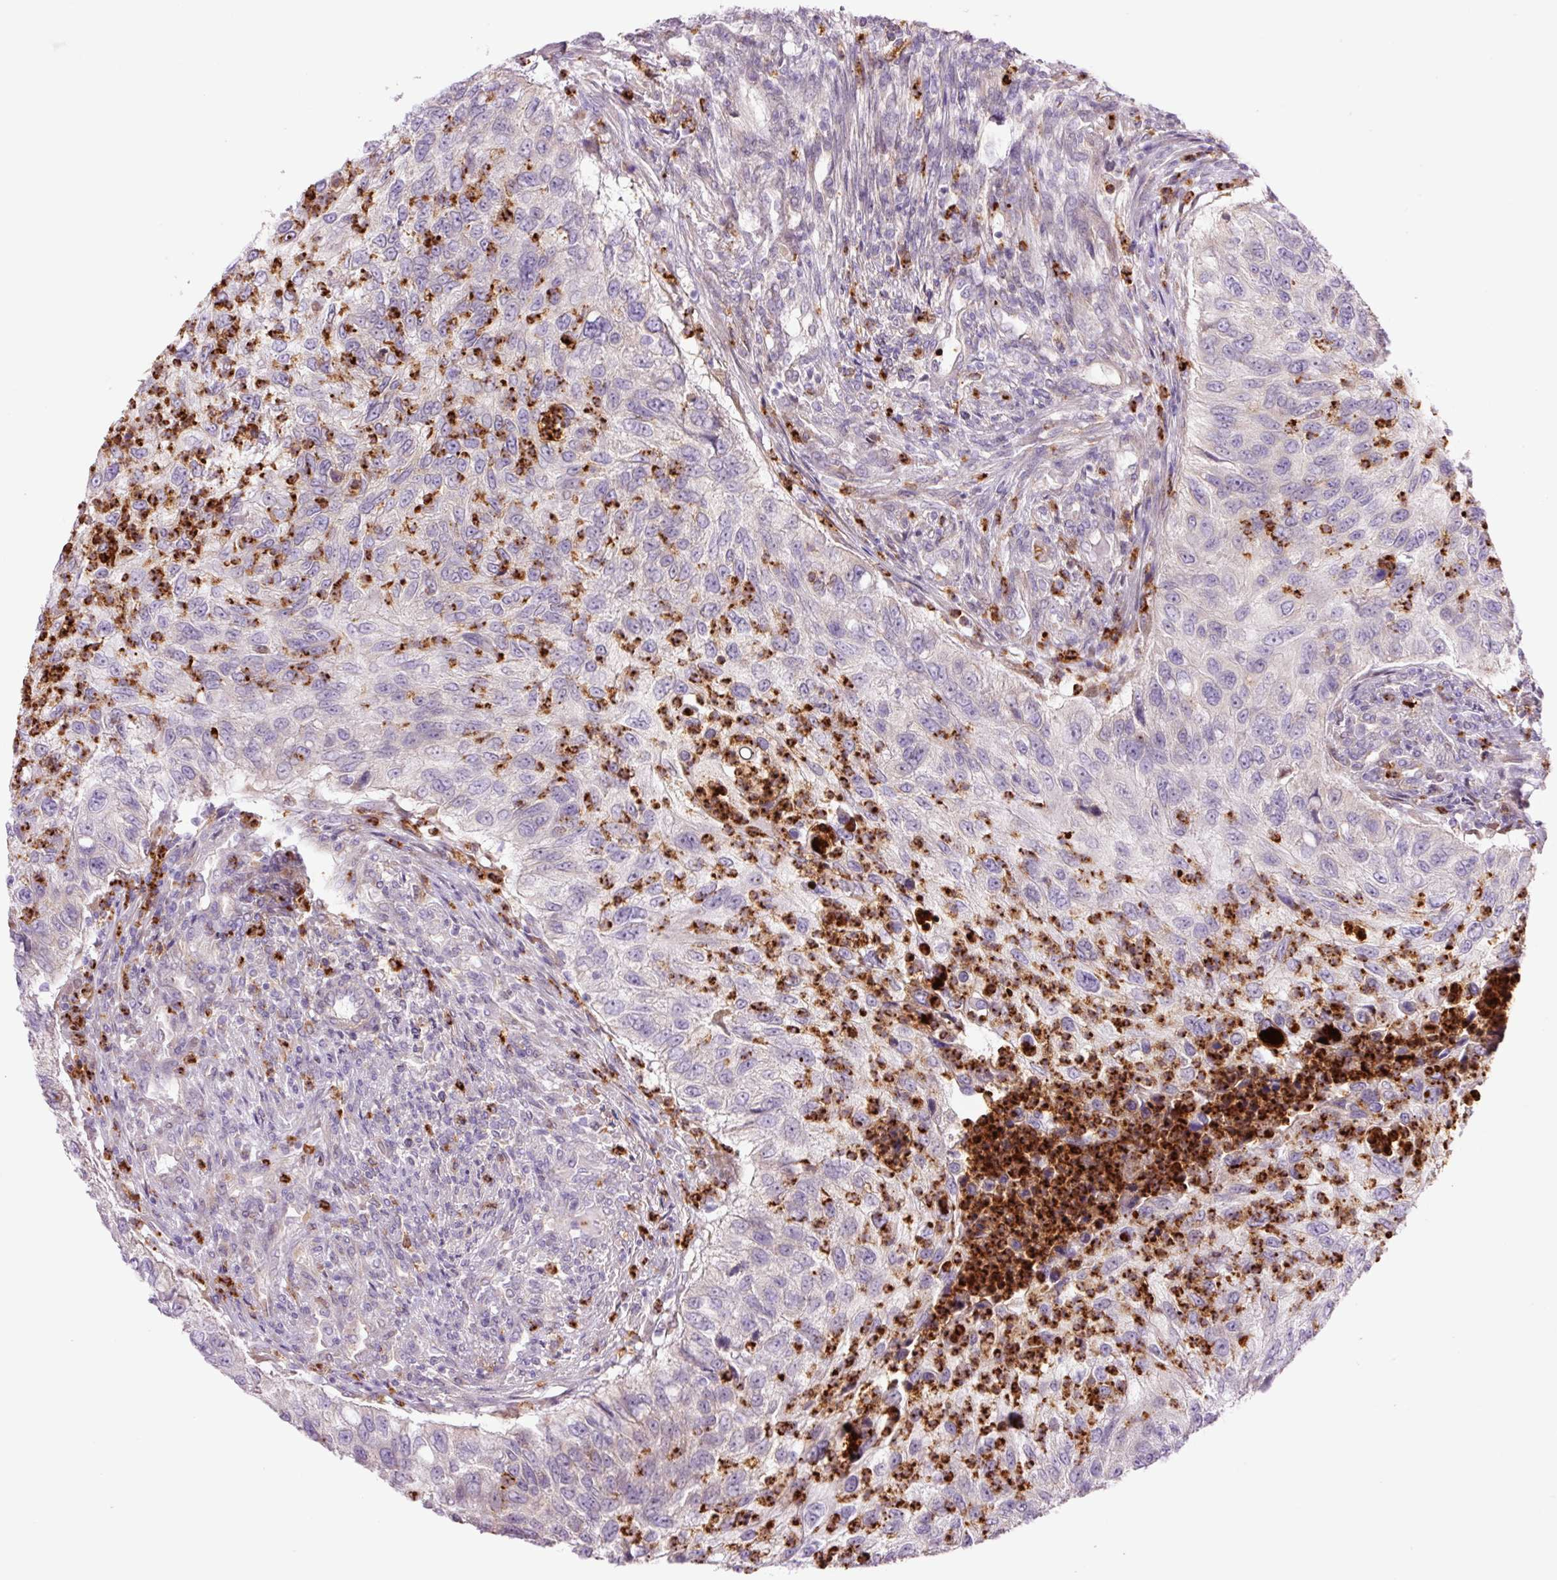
{"staining": {"intensity": "negative", "quantity": "none", "location": "none"}, "tissue": "urothelial cancer", "cell_type": "Tumor cells", "image_type": "cancer", "snomed": [{"axis": "morphology", "description": "Urothelial carcinoma, High grade"}, {"axis": "topography", "description": "Urinary bladder"}], "caption": "Immunohistochemical staining of human urothelial carcinoma (high-grade) demonstrates no significant expression in tumor cells.", "gene": "SH2D6", "patient": {"sex": "female", "age": 60}}